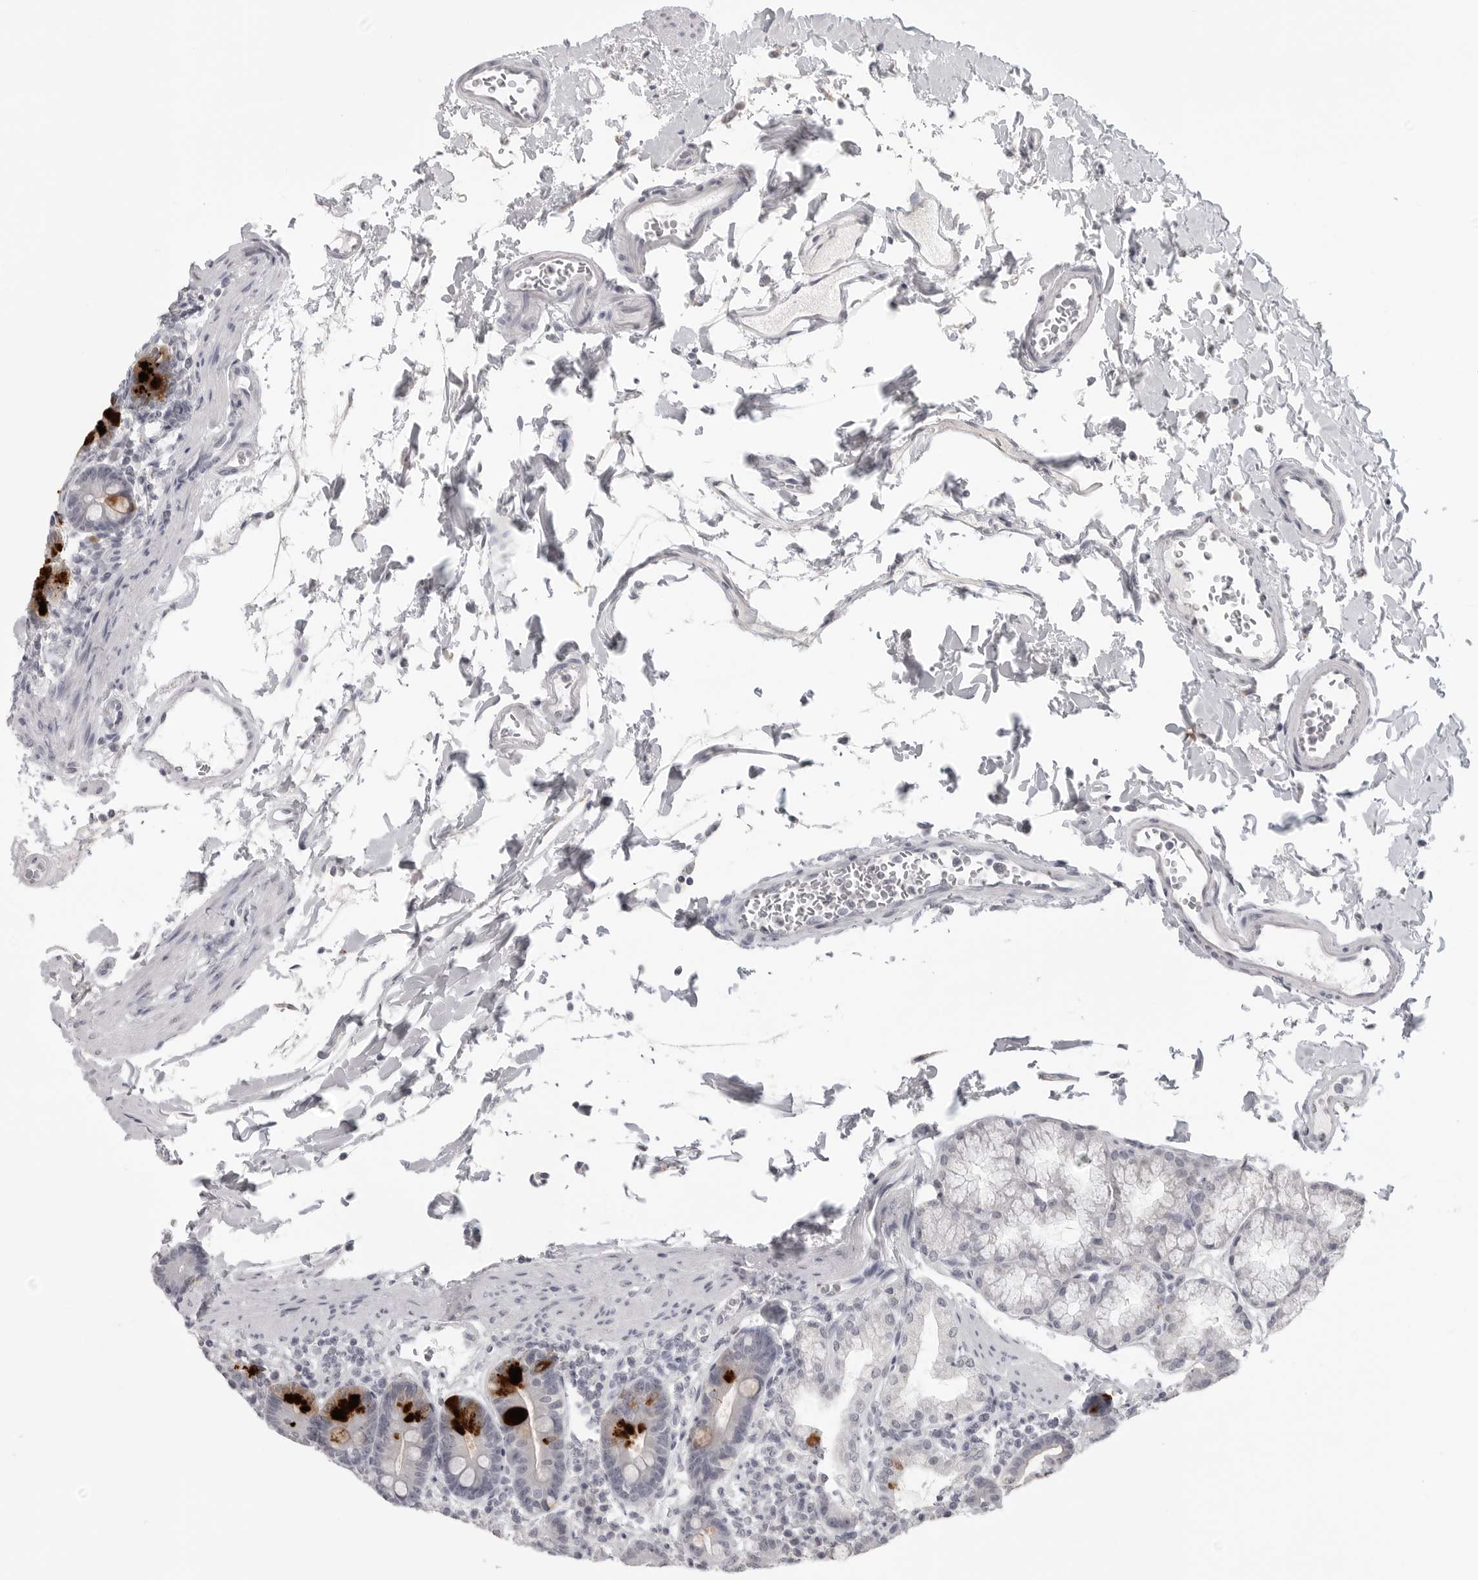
{"staining": {"intensity": "strong", "quantity": "<25%", "location": "cytoplasmic/membranous"}, "tissue": "duodenum", "cell_type": "Glandular cells", "image_type": "normal", "snomed": [{"axis": "morphology", "description": "Normal tissue, NOS"}, {"axis": "morphology", "description": "Adenocarcinoma, NOS"}, {"axis": "topography", "description": "Pancreas"}, {"axis": "topography", "description": "Duodenum"}], "caption": "Unremarkable duodenum exhibits strong cytoplasmic/membranous positivity in about <25% of glandular cells The protein is stained brown, and the nuclei are stained in blue (DAB (3,3'-diaminobenzidine) IHC with brightfield microscopy, high magnification)..", "gene": "PRSS1", "patient": {"sex": "male", "age": 50}}